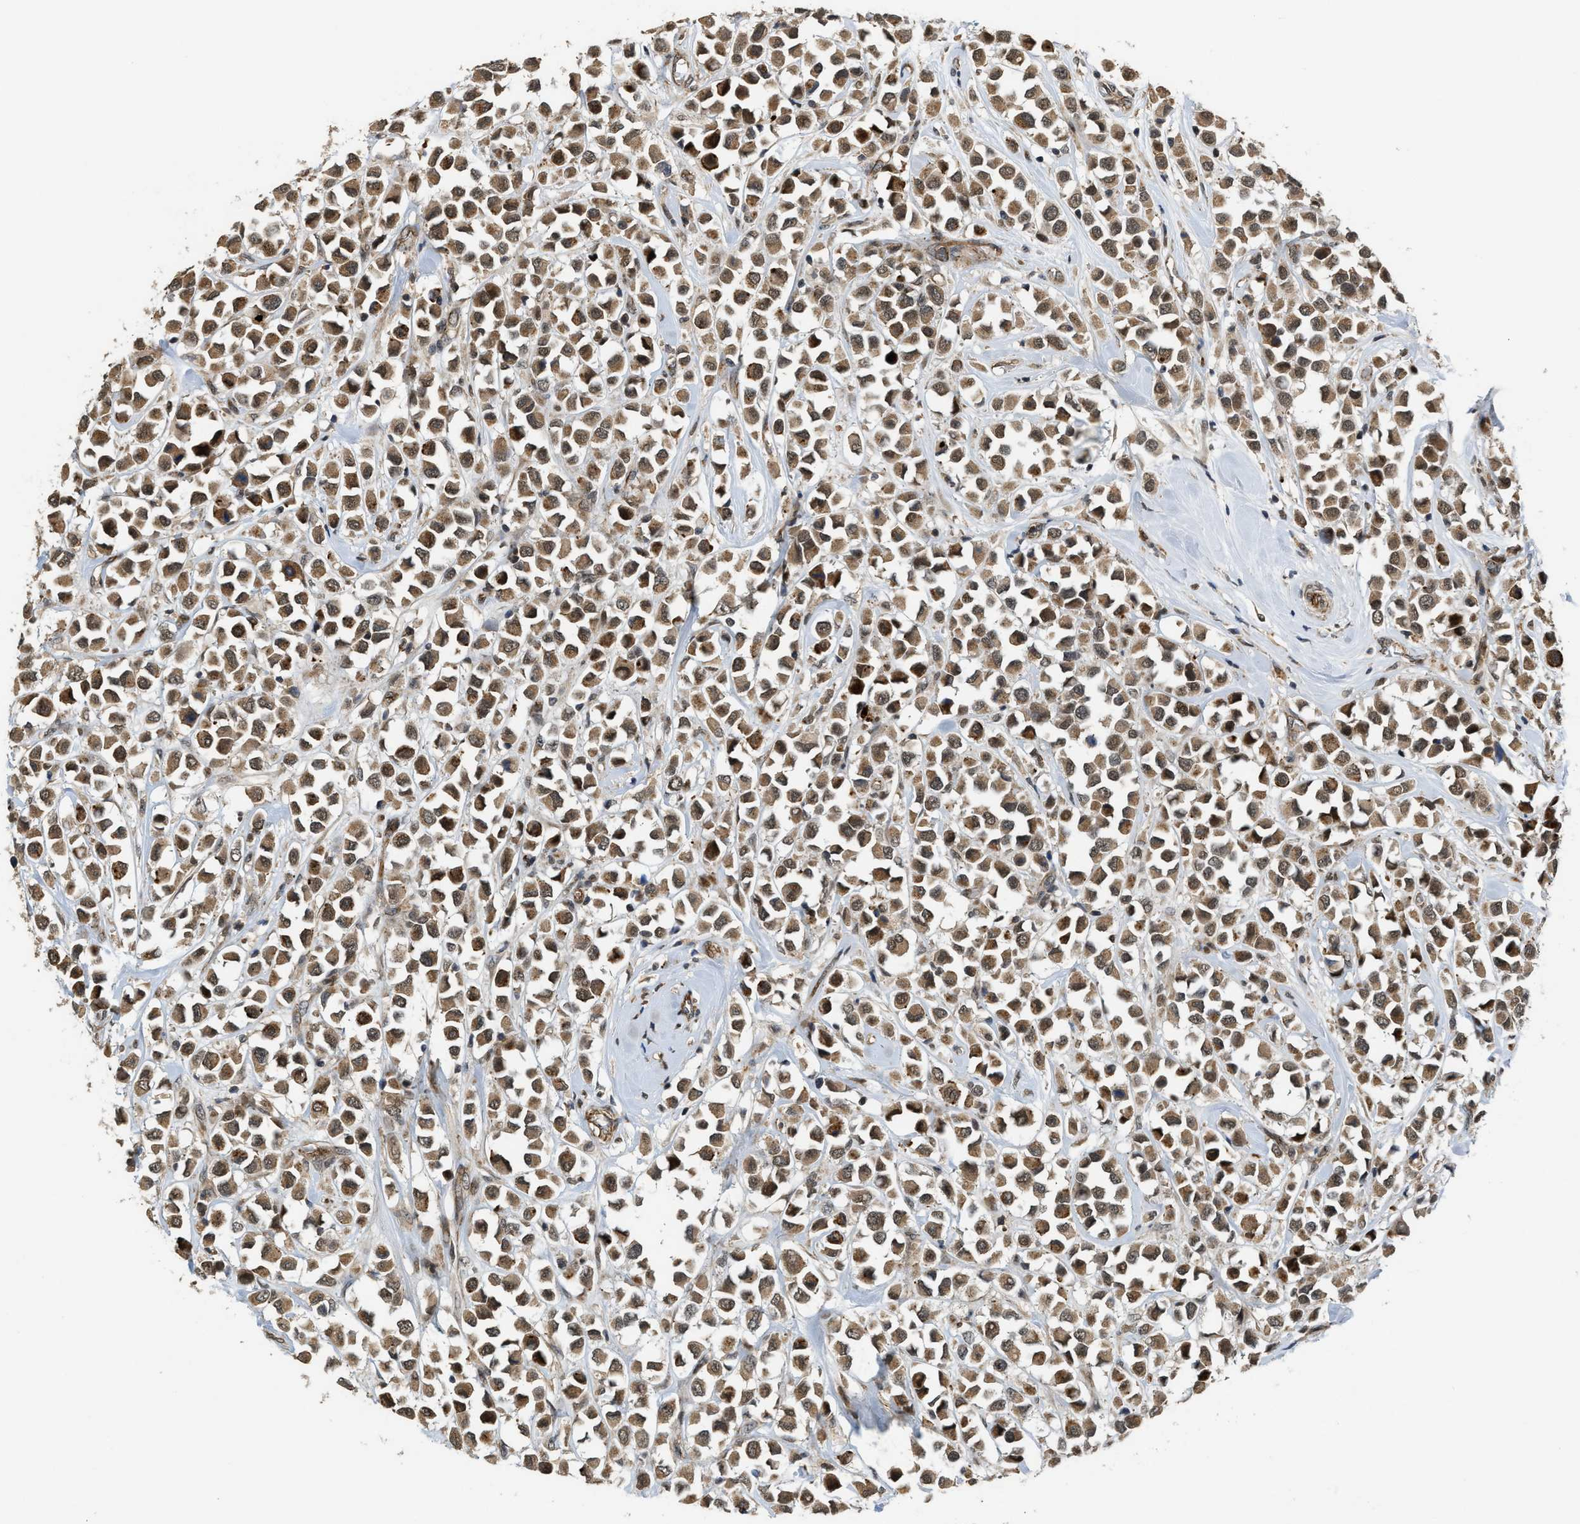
{"staining": {"intensity": "moderate", "quantity": ">75%", "location": "cytoplasmic/membranous,nuclear"}, "tissue": "breast cancer", "cell_type": "Tumor cells", "image_type": "cancer", "snomed": [{"axis": "morphology", "description": "Duct carcinoma"}, {"axis": "topography", "description": "Breast"}], "caption": "Brown immunohistochemical staining in human breast cancer reveals moderate cytoplasmic/membranous and nuclear expression in approximately >75% of tumor cells. The protein is stained brown, and the nuclei are stained in blue (DAB (3,3'-diaminobenzidine) IHC with brightfield microscopy, high magnification).", "gene": "DPF2", "patient": {"sex": "female", "age": 61}}